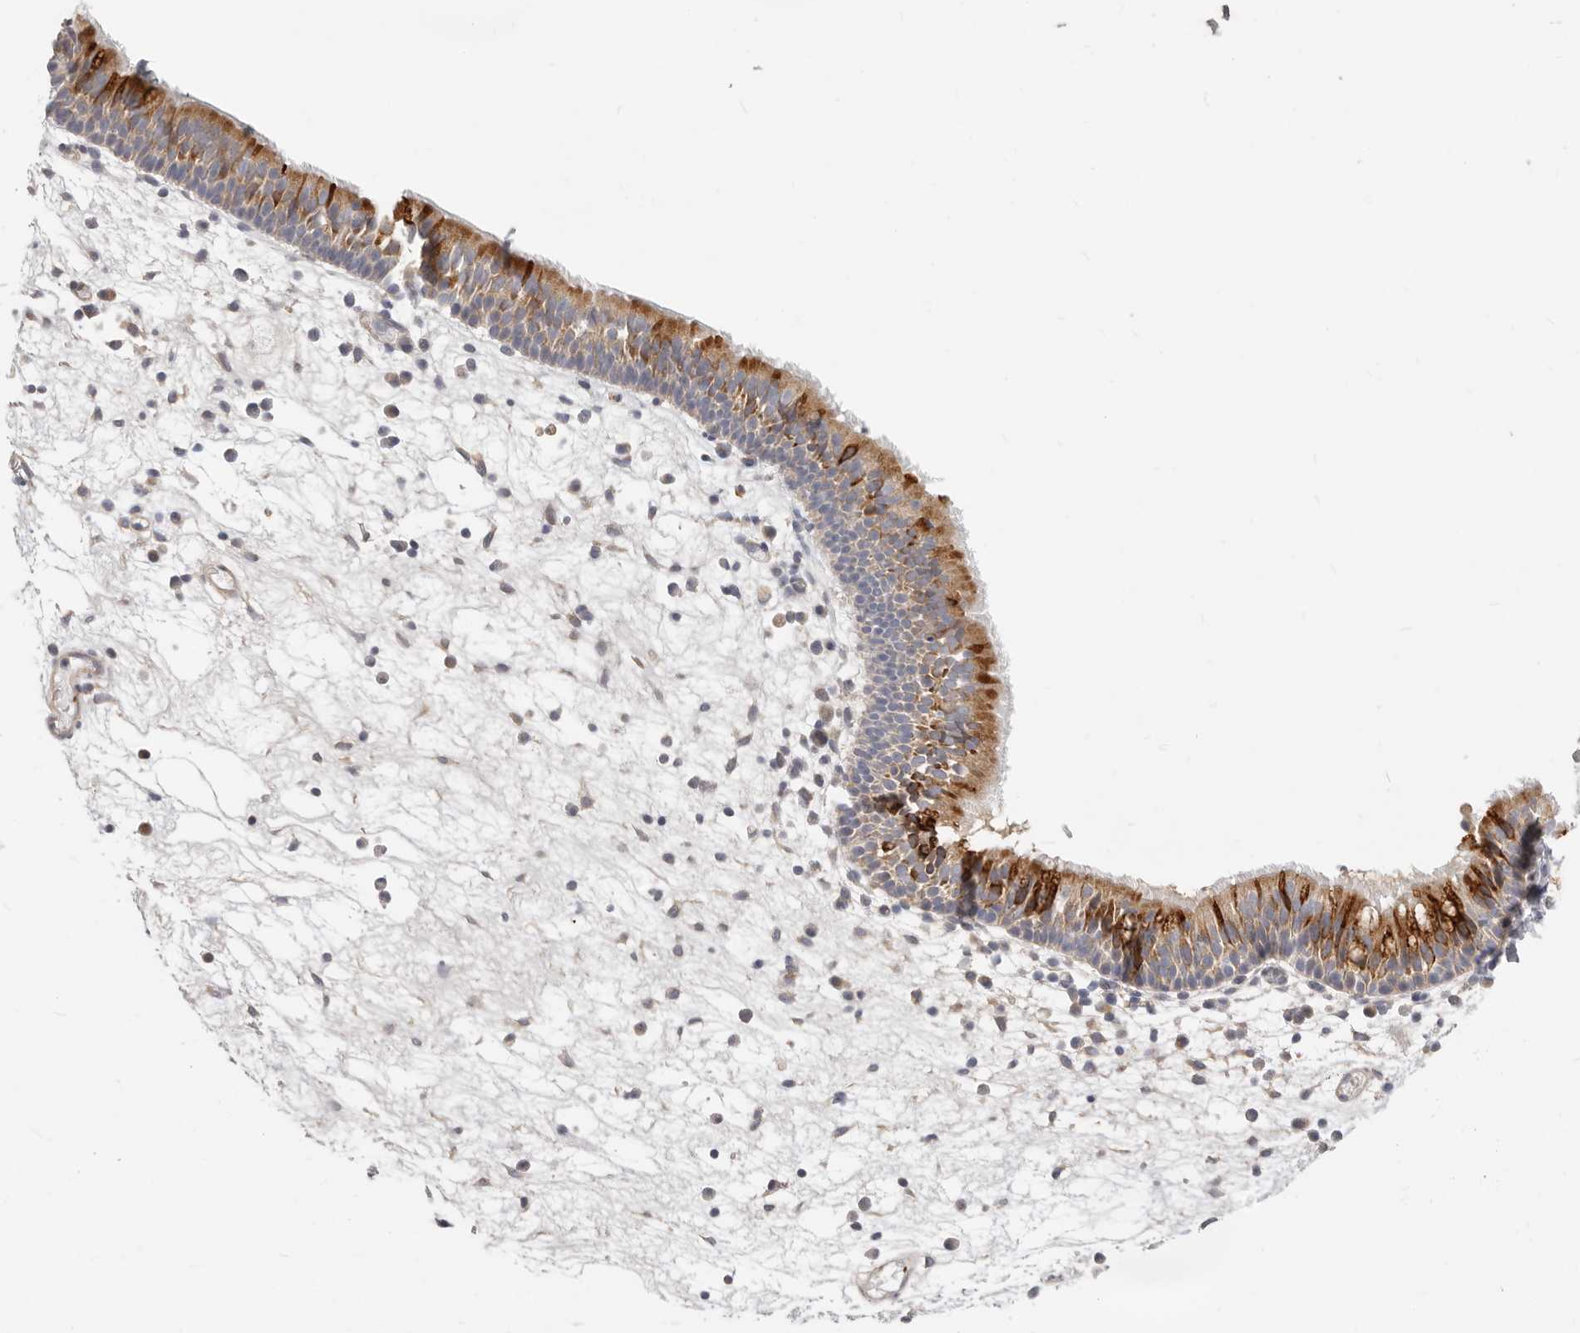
{"staining": {"intensity": "strong", "quantity": "25%-75%", "location": "cytoplasmic/membranous"}, "tissue": "nasopharynx", "cell_type": "Respiratory epithelial cells", "image_type": "normal", "snomed": [{"axis": "morphology", "description": "Normal tissue, NOS"}, {"axis": "morphology", "description": "Inflammation, NOS"}, {"axis": "morphology", "description": "Malignant melanoma, Metastatic site"}, {"axis": "topography", "description": "Nasopharynx"}], "caption": "Protein staining of normal nasopharynx exhibits strong cytoplasmic/membranous expression in about 25%-75% of respiratory epithelial cells.", "gene": "TFB2M", "patient": {"sex": "male", "age": 70}}